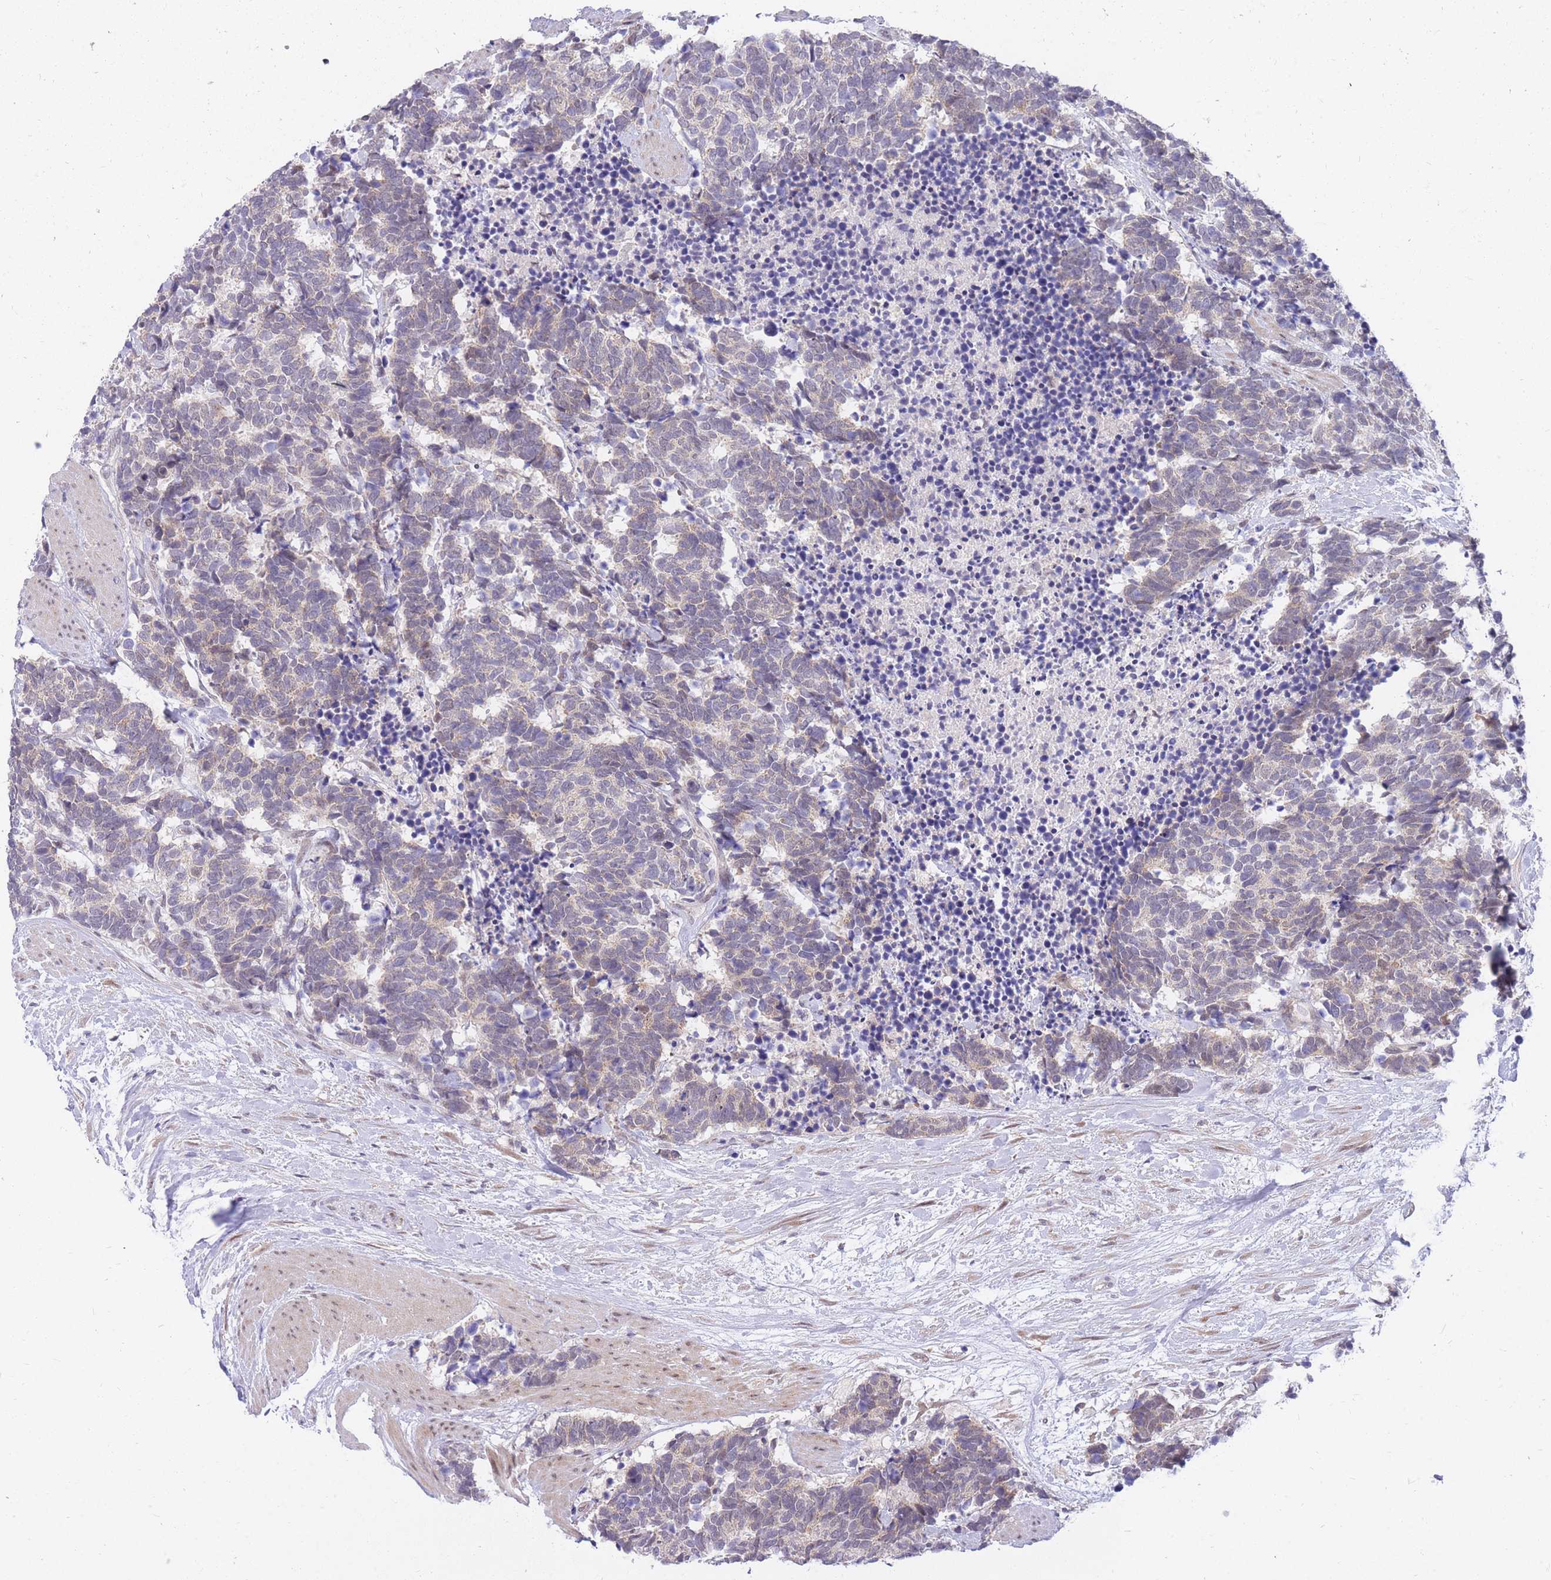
{"staining": {"intensity": "weak", "quantity": "<25%", "location": "cytoplasmic/membranous"}, "tissue": "carcinoid", "cell_type": "Tumor cells", "image_type": "cancer", "snomed": [{"axis": "morphology", "description": "Carcinoma, NOS"}, {"axis": "morphology", "description": "Carcinoid, malignant, NOS"}, {"axis": "topography", "description": "Prostate"}], "caption": "IHC of human carcinoid displays no staining in tumor cells.", "gene": "MINDY2", "patient": {"sex": "male", "age": 57}}